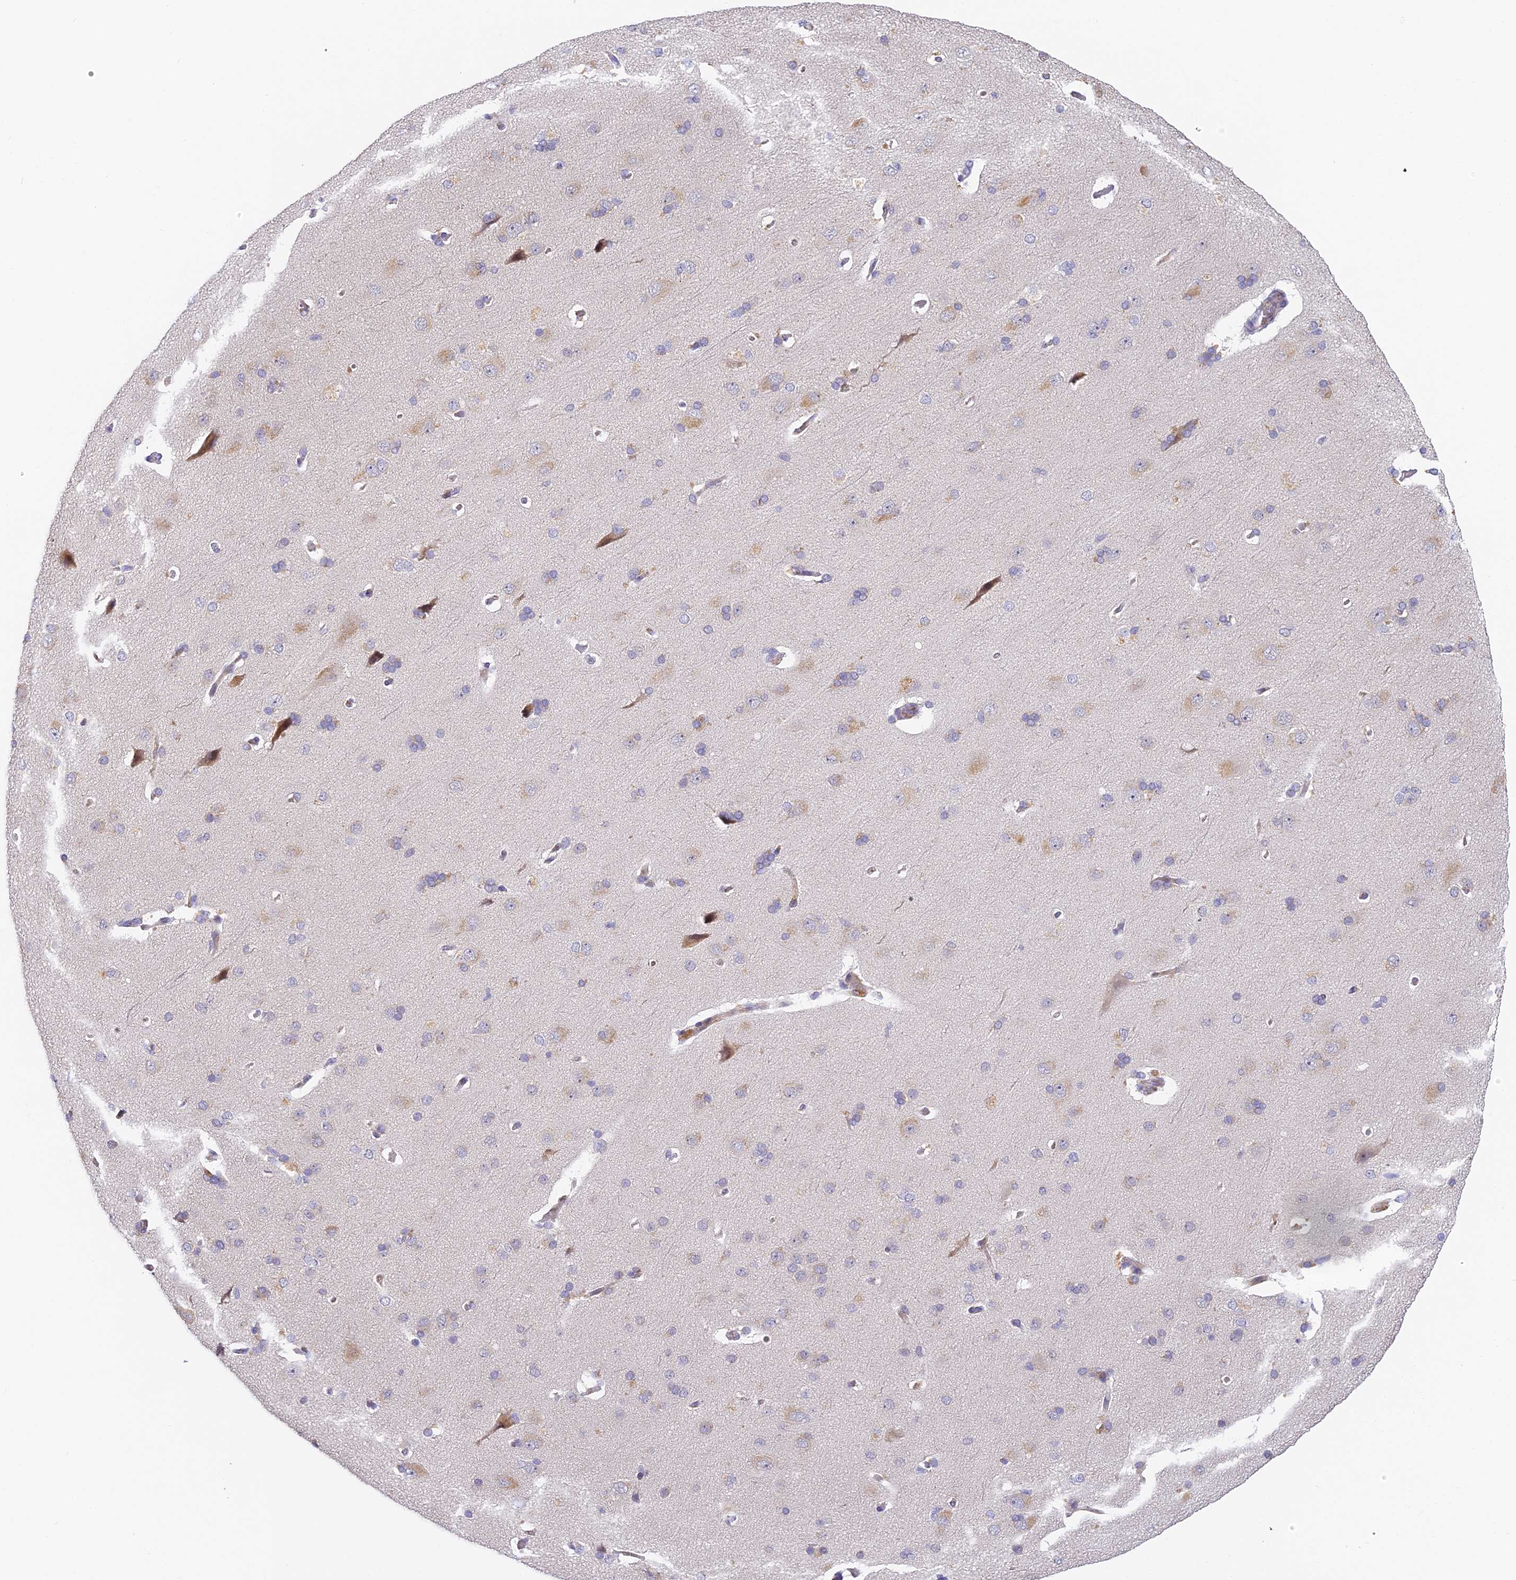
{"staining": {"intensity": "weak", "quantity": "25%-75%", "location": "cytoplasmic/membranous"}, "tissue": "cerebral cortex", "cell_type": "Endothelial cells", "image_type": "normal", "snomed": [{"axis": "morphology", "description": "Normal tissue, NOS"}, {"axis": "topography", "description": "Cerebral cortex"}], "caption": "Cerebral cortex stained for a protein (brown) reveals weak cytoplasmic/membranous positive positivity in about 25%-75% of endothelial cells.", "gene": "DNAAF10", "patient": {"sex": "male", "age": 62}}